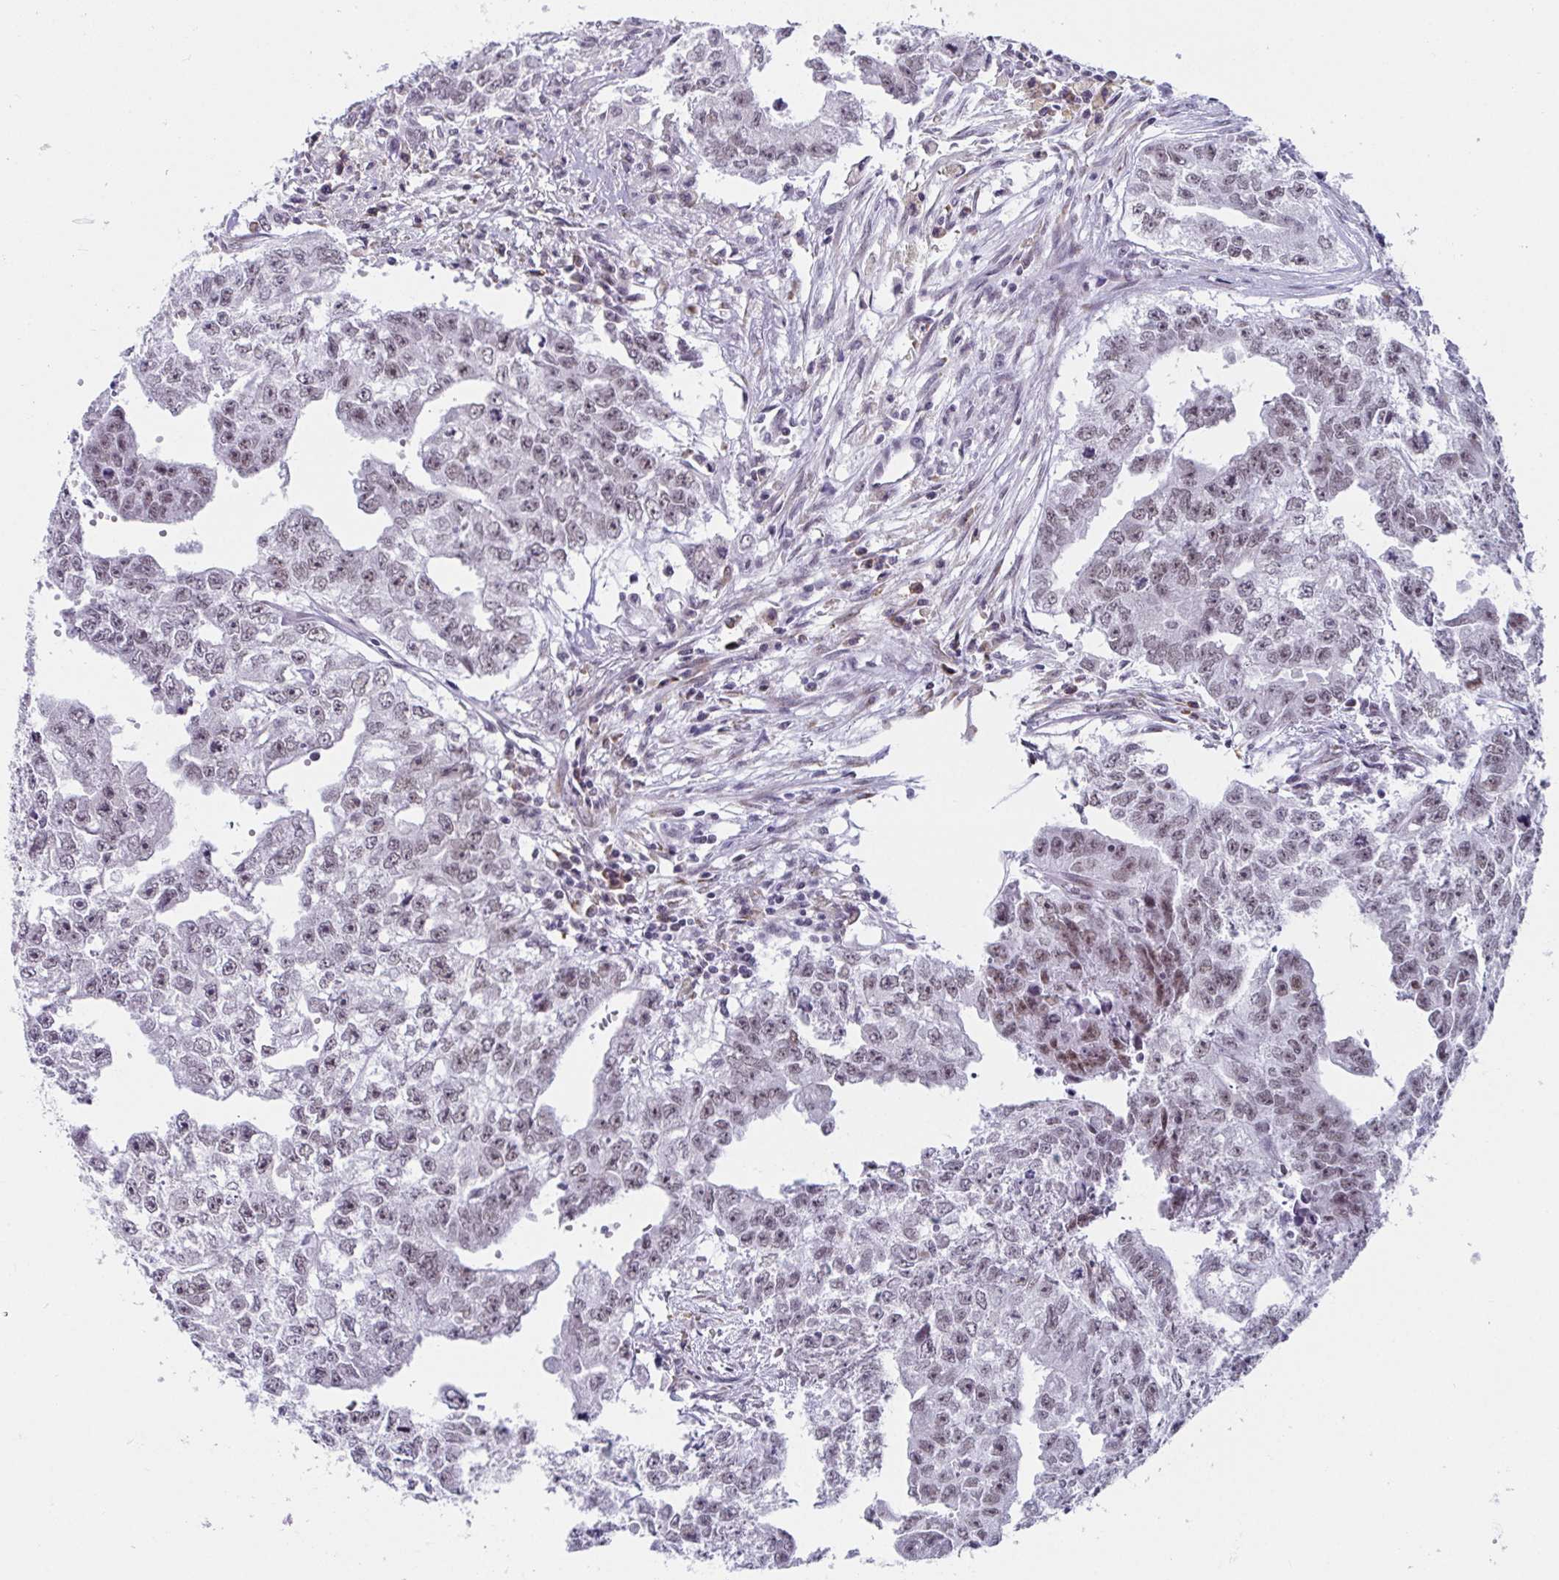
{"staining": {"intensity": "weak", "quantity": "25%-75%", "location": "nuclear"}, "tissue": "testis cancer", "cell_type": "Tumor cells", "image_type": "cancer", "snomed": [{"axis": "morphology", "description": "Carcinoma, Embryonal, NOS"}, {"axis": "morphology", "description": "Teratoma, malignant, NOS"}, {"axis": "topography", "description": "Testis"}], "caption": "Immunohistochemical staining of teratoma (malignant) (testis) displays weak nuclear protein staining in approximately 25%-75% of tumor cells.", "gene": "WDR72", "patient": {"sex": "male", "age": 24}}